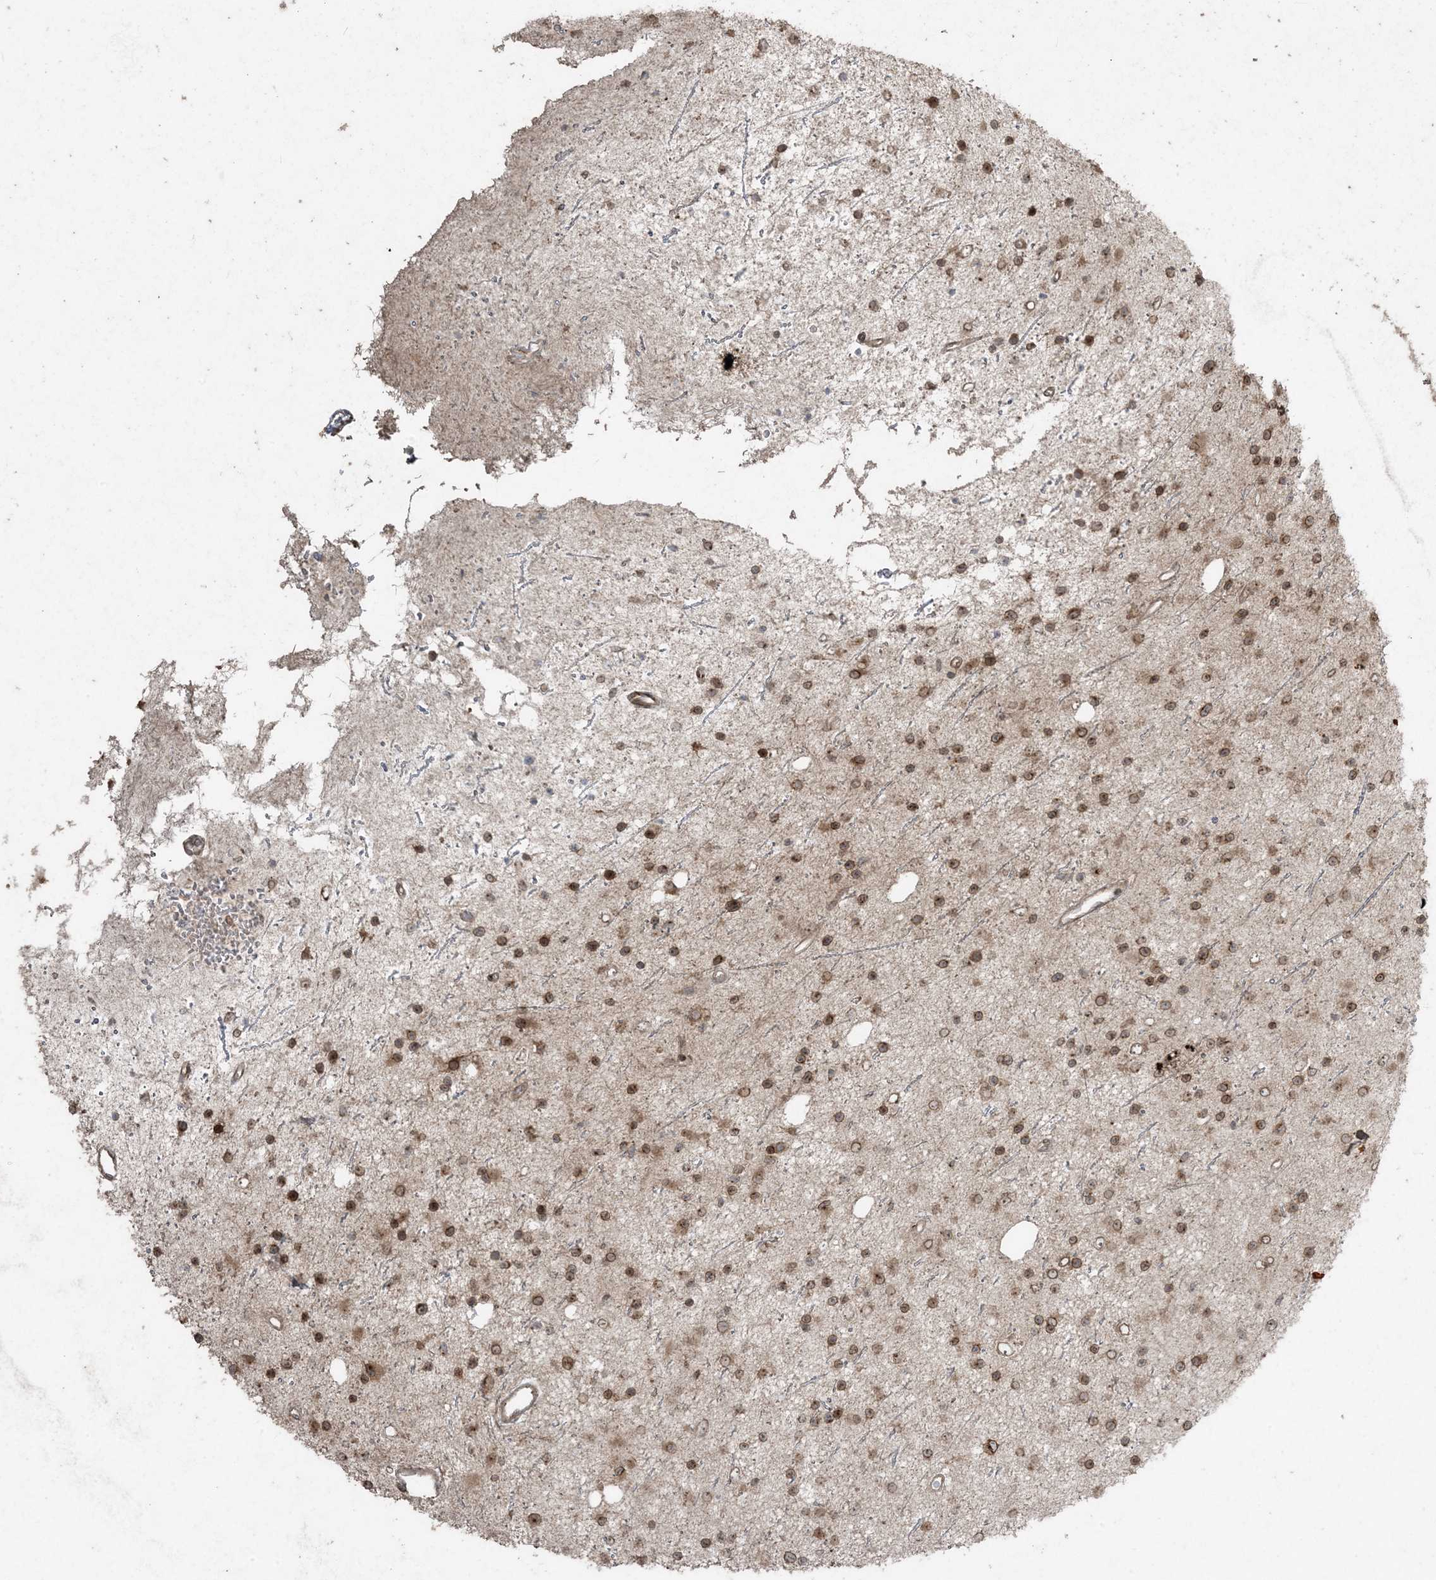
{"staining": {"intensity": "moderate", "quantity": ">75%", "location": "nuclear"}, "tissue": "glioma", "cell_type": "Tumor cells", "image_type": "cancer", "snomed": [{"axis": "morphology", "description": "Glioma, malignant, Low grade"}, {"axis": "topography", "description": "Cerebral cortex"}], "caption": "High-power microscopy captured an IHC image of glioma, revealing moderate nuclear staining in about >75% of tumor cells.", "gene": "DDX19B", "patient": {"sex": "female", "age": 39}}